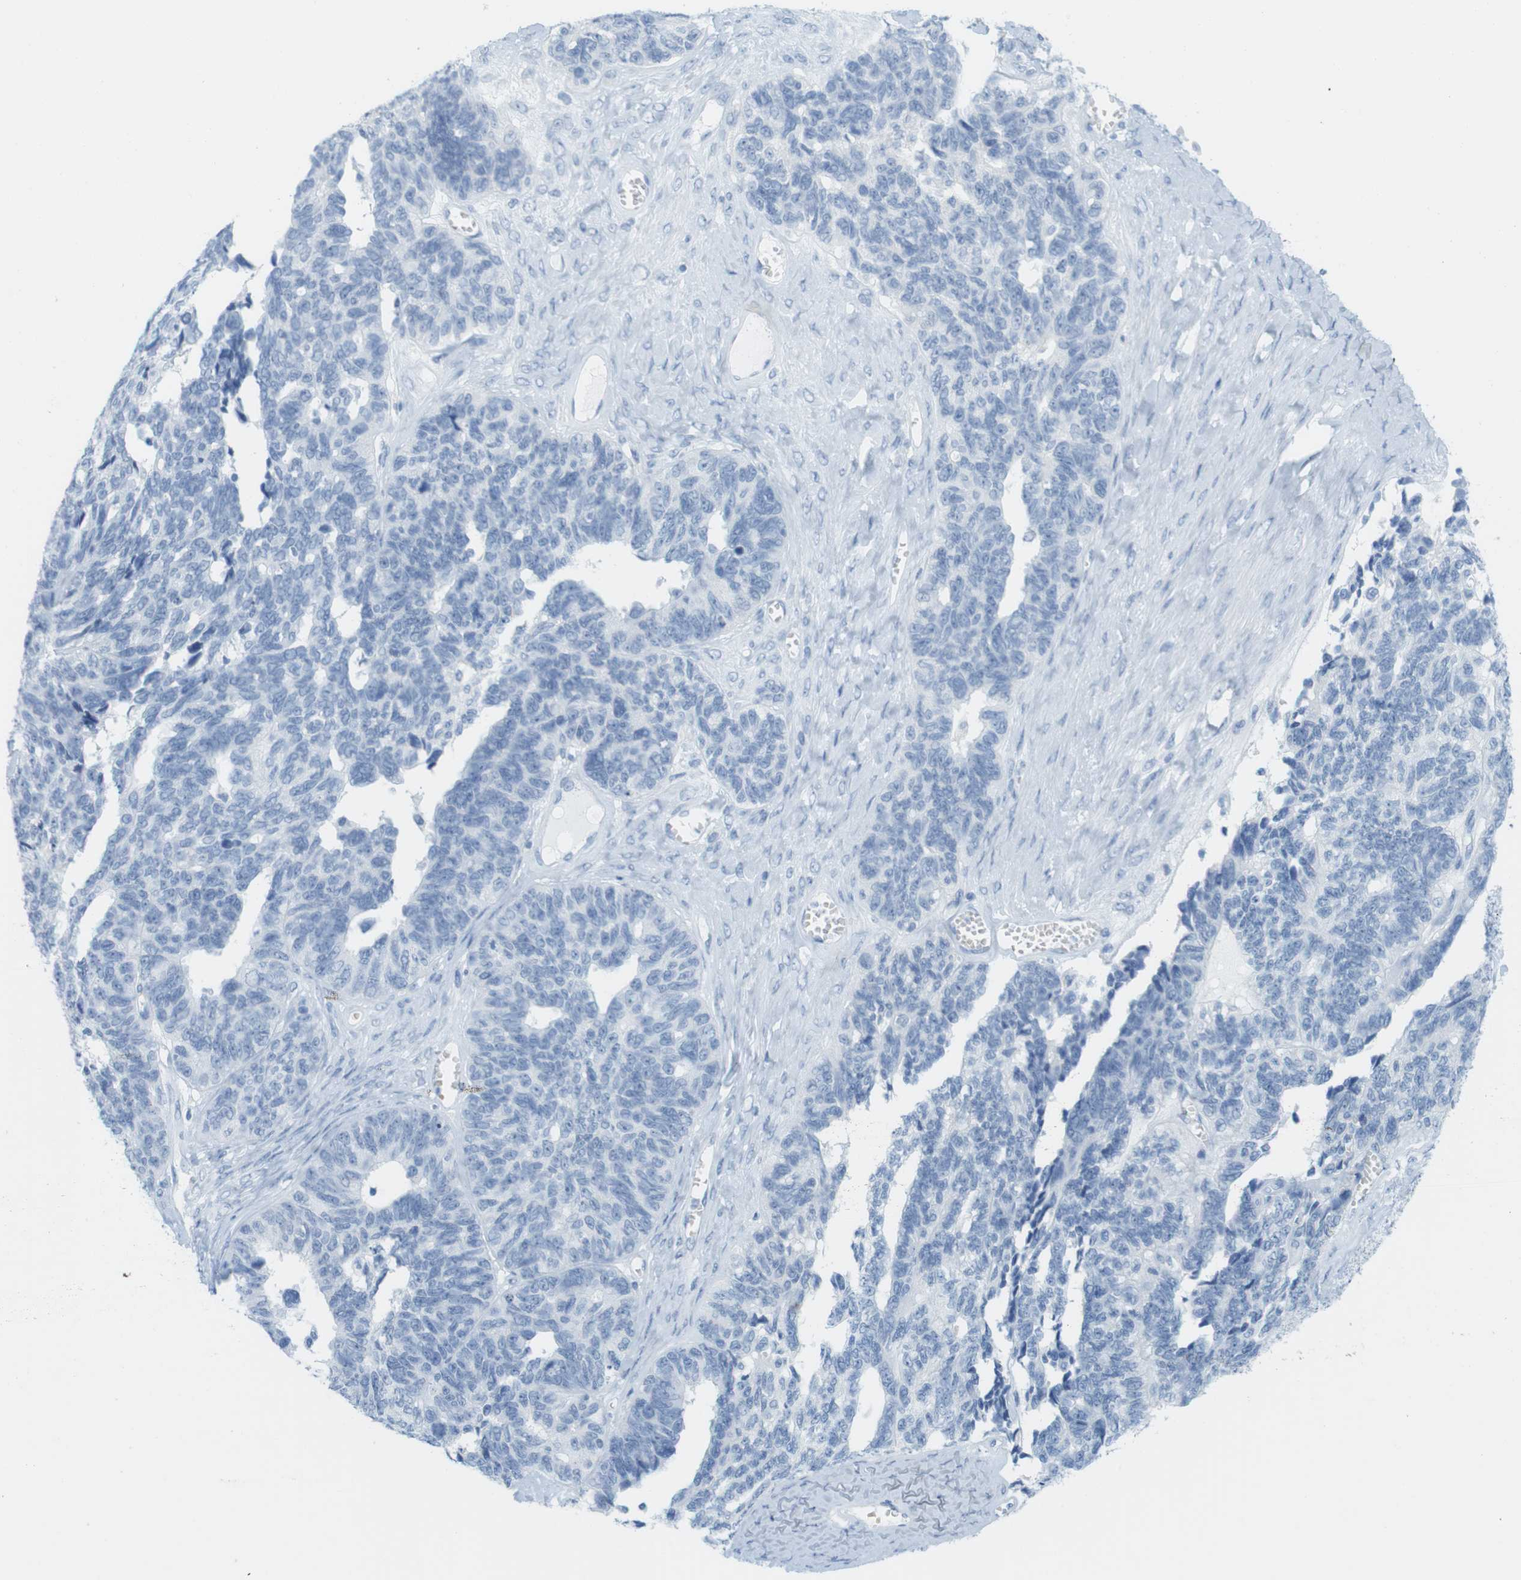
{"staining": {"intensity": "negative", "quantity": "none", "location": "none"}, "tissue": "ovarian cancer", "cell_type": "Tumor cells", "image_type": "cancer", "snomed": [{"axis": "morphology", "description": "Cystadenocarcinoma, serous, NOS"}, {"axis": "topography", "description": "Ovary"}], "caption": "Tumor cells show no significant staining in ovarian cancer (serous cystadenocarcinoma).", "gene": "TNNT2", "patient": {"sex": "female", "age": 79}}